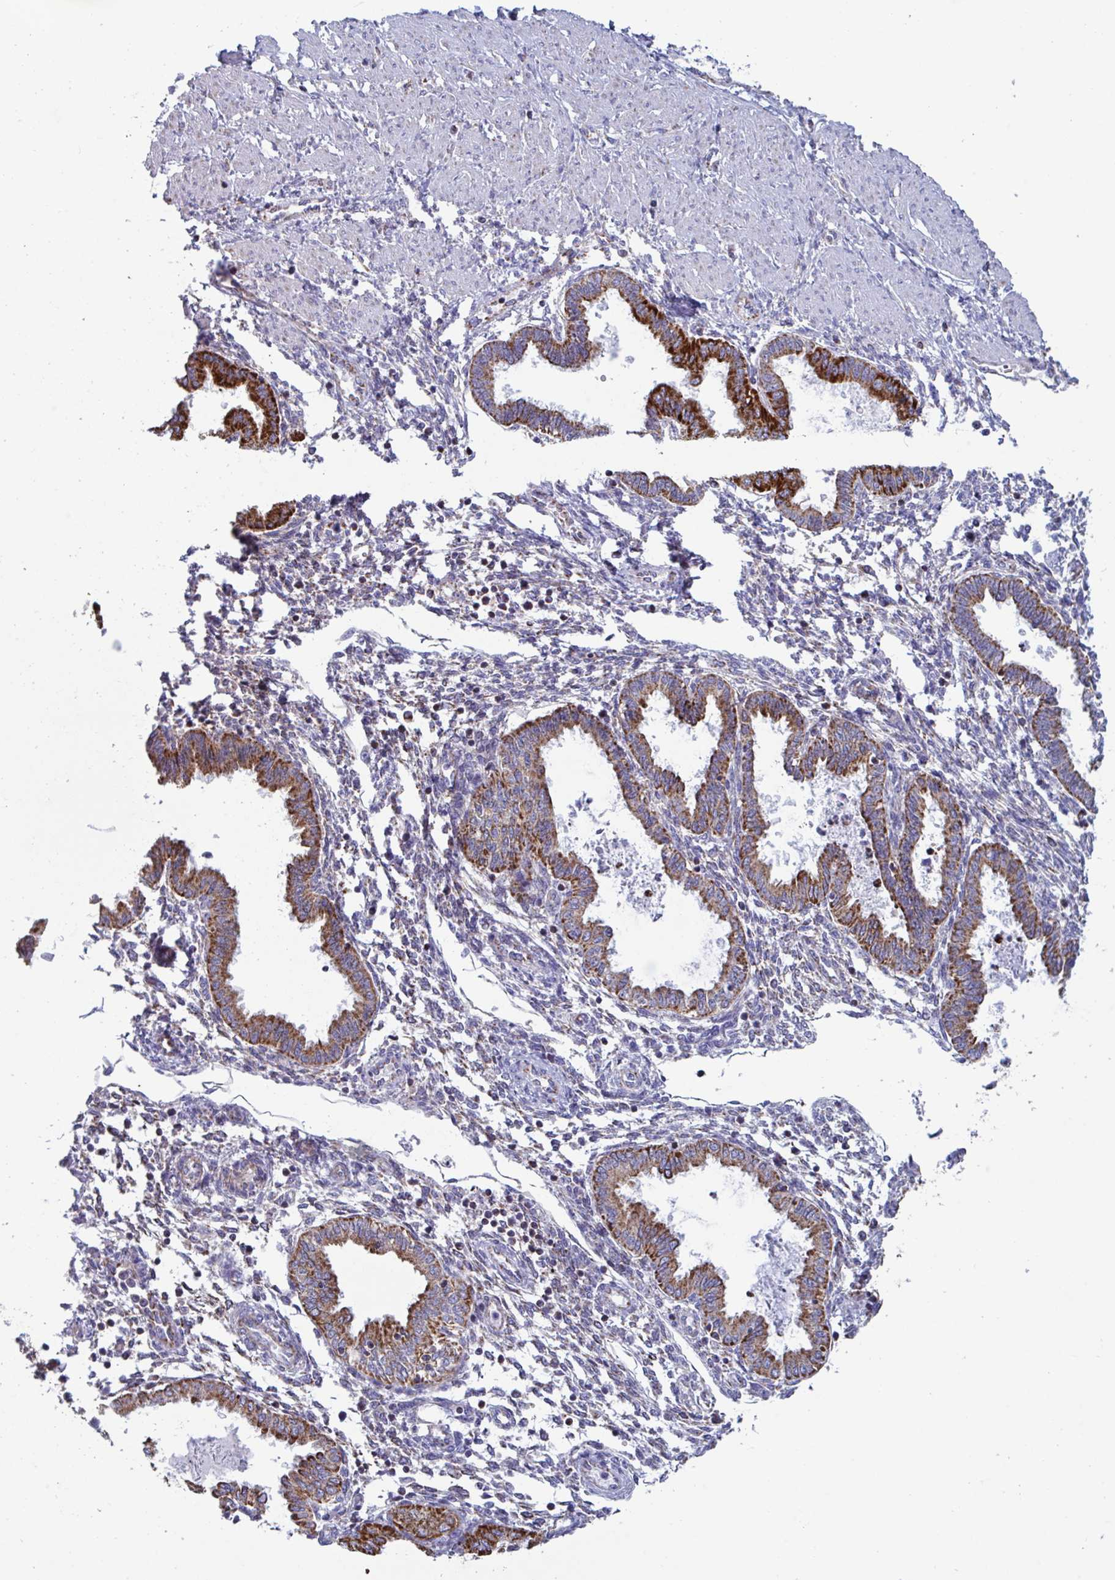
{"staining": {"intensity": "weak", "quantity": "<25%", "location": "cytoplasmic/membranous"}, "tissue": "endometrium", "cell_type": "Cells in endometrial stroma", "image_type": "normal", "snomed": [{"axis": "morphology", "description": "Normal tissue, NOS"}, {"axis": "topography", "description": "Endometrium"}], "caption": "Protein analysis of unremarkable endometrium demonstrates no significant expression in cells in endometrial stroma. (Immunohistochemistry (ihc), brightfield microscopy, high magnification).", "gene": "BCAT2", "patient": {"sex": "female", "age": 33}}